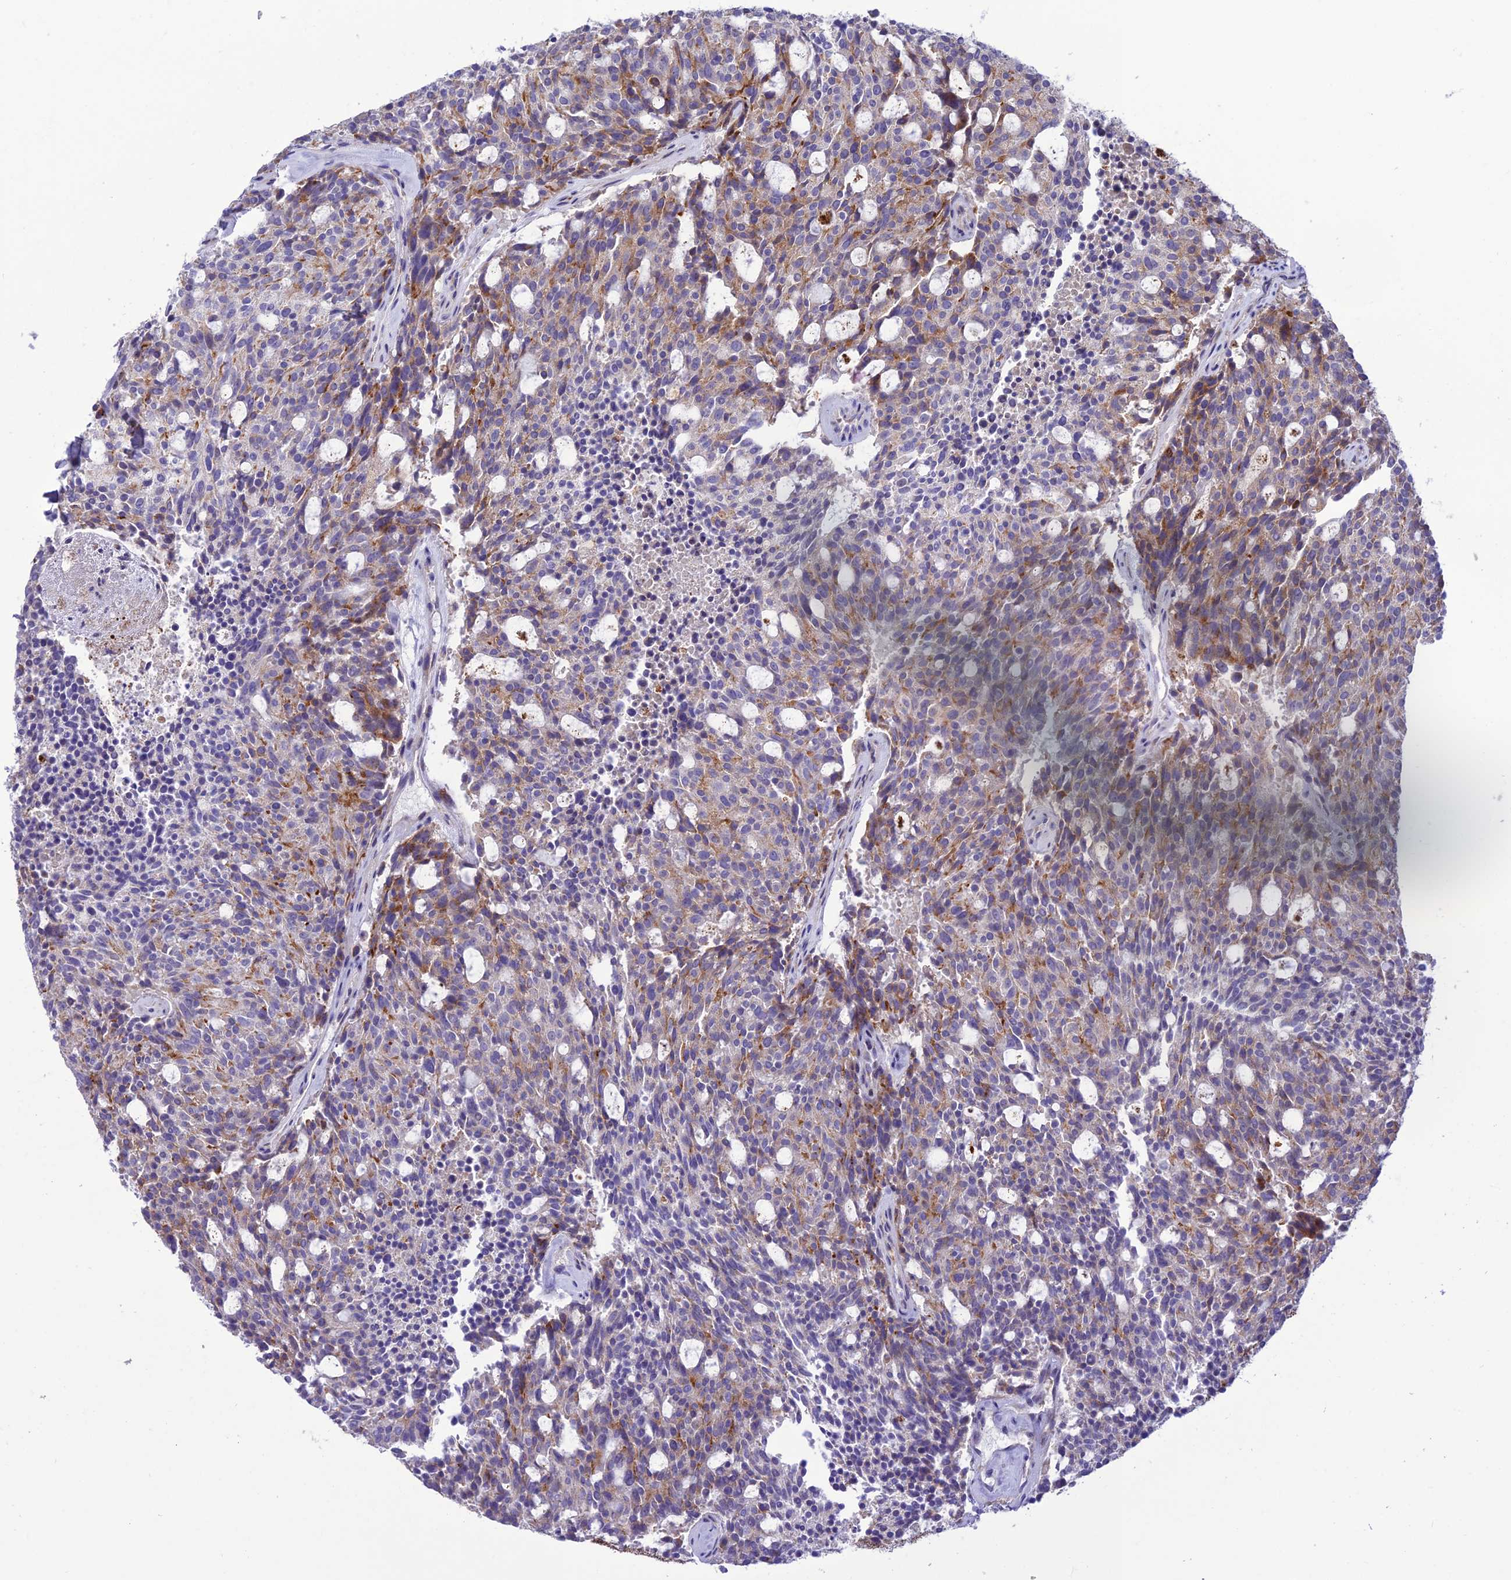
{"staining": {"intensity": "moderate", "quantity": "<25%", "location": "cytoplasmic/membranous"}, "tissue": "carcinoid", "cell_type": "Tumor cells", "image_type": "cancer", "snomed": [{"axis": "morphology", "description": "Carcinoid, malignant, NOS"}, {"axis": "topography", "description": "Pancreas"}], "caption": "Malignant carcinoid was stained to show a protein in brown. There is low levels of moderate cytoplasmic/membranous staining in approximately <25% of tumor cells.", "gene": "JMY", "patient": {"sex": "female", "age": 54}}